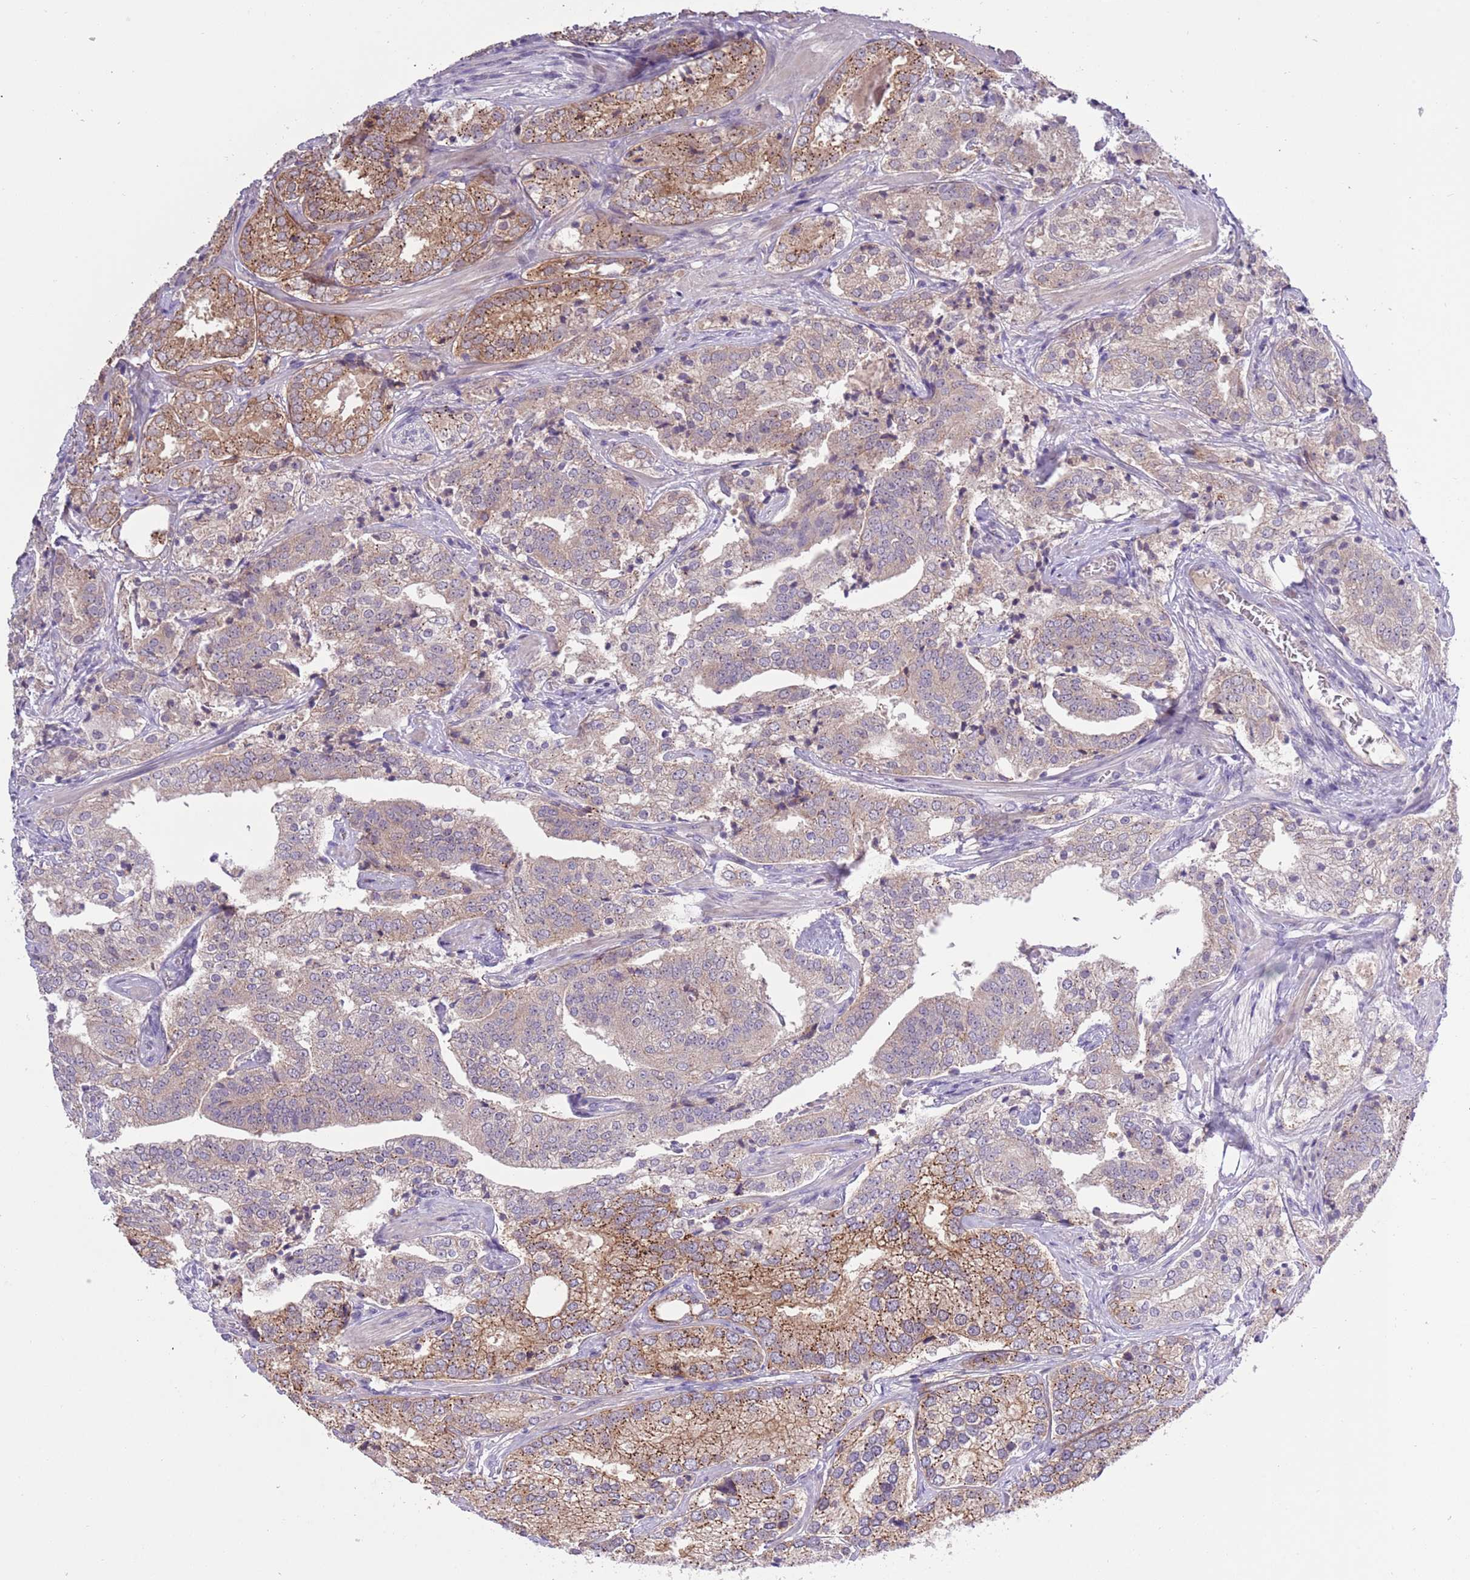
{"staining": {"intensity": "moderate", "quantity": "25%-75%", "location": "cytoplasmic/membranous"}, "tissue": "prostate cancer", "cell_type": "Tumor cells", "image_type": "cancer", "snomed": [{"axis": "morphology", "description": "Adenocarcinoma, High grade"}, {"axis": "topography", "description": "Prostate"}], "caption": "High-grade adenocarcinoma (prostate) stained with a brown dye demonstrates moderate cytoplasmic/membranous positive staining in approximately 25%-75% of tumor cells.", "gene": "SHROOM3", "patient": {"sex": "male", "age": 63}}